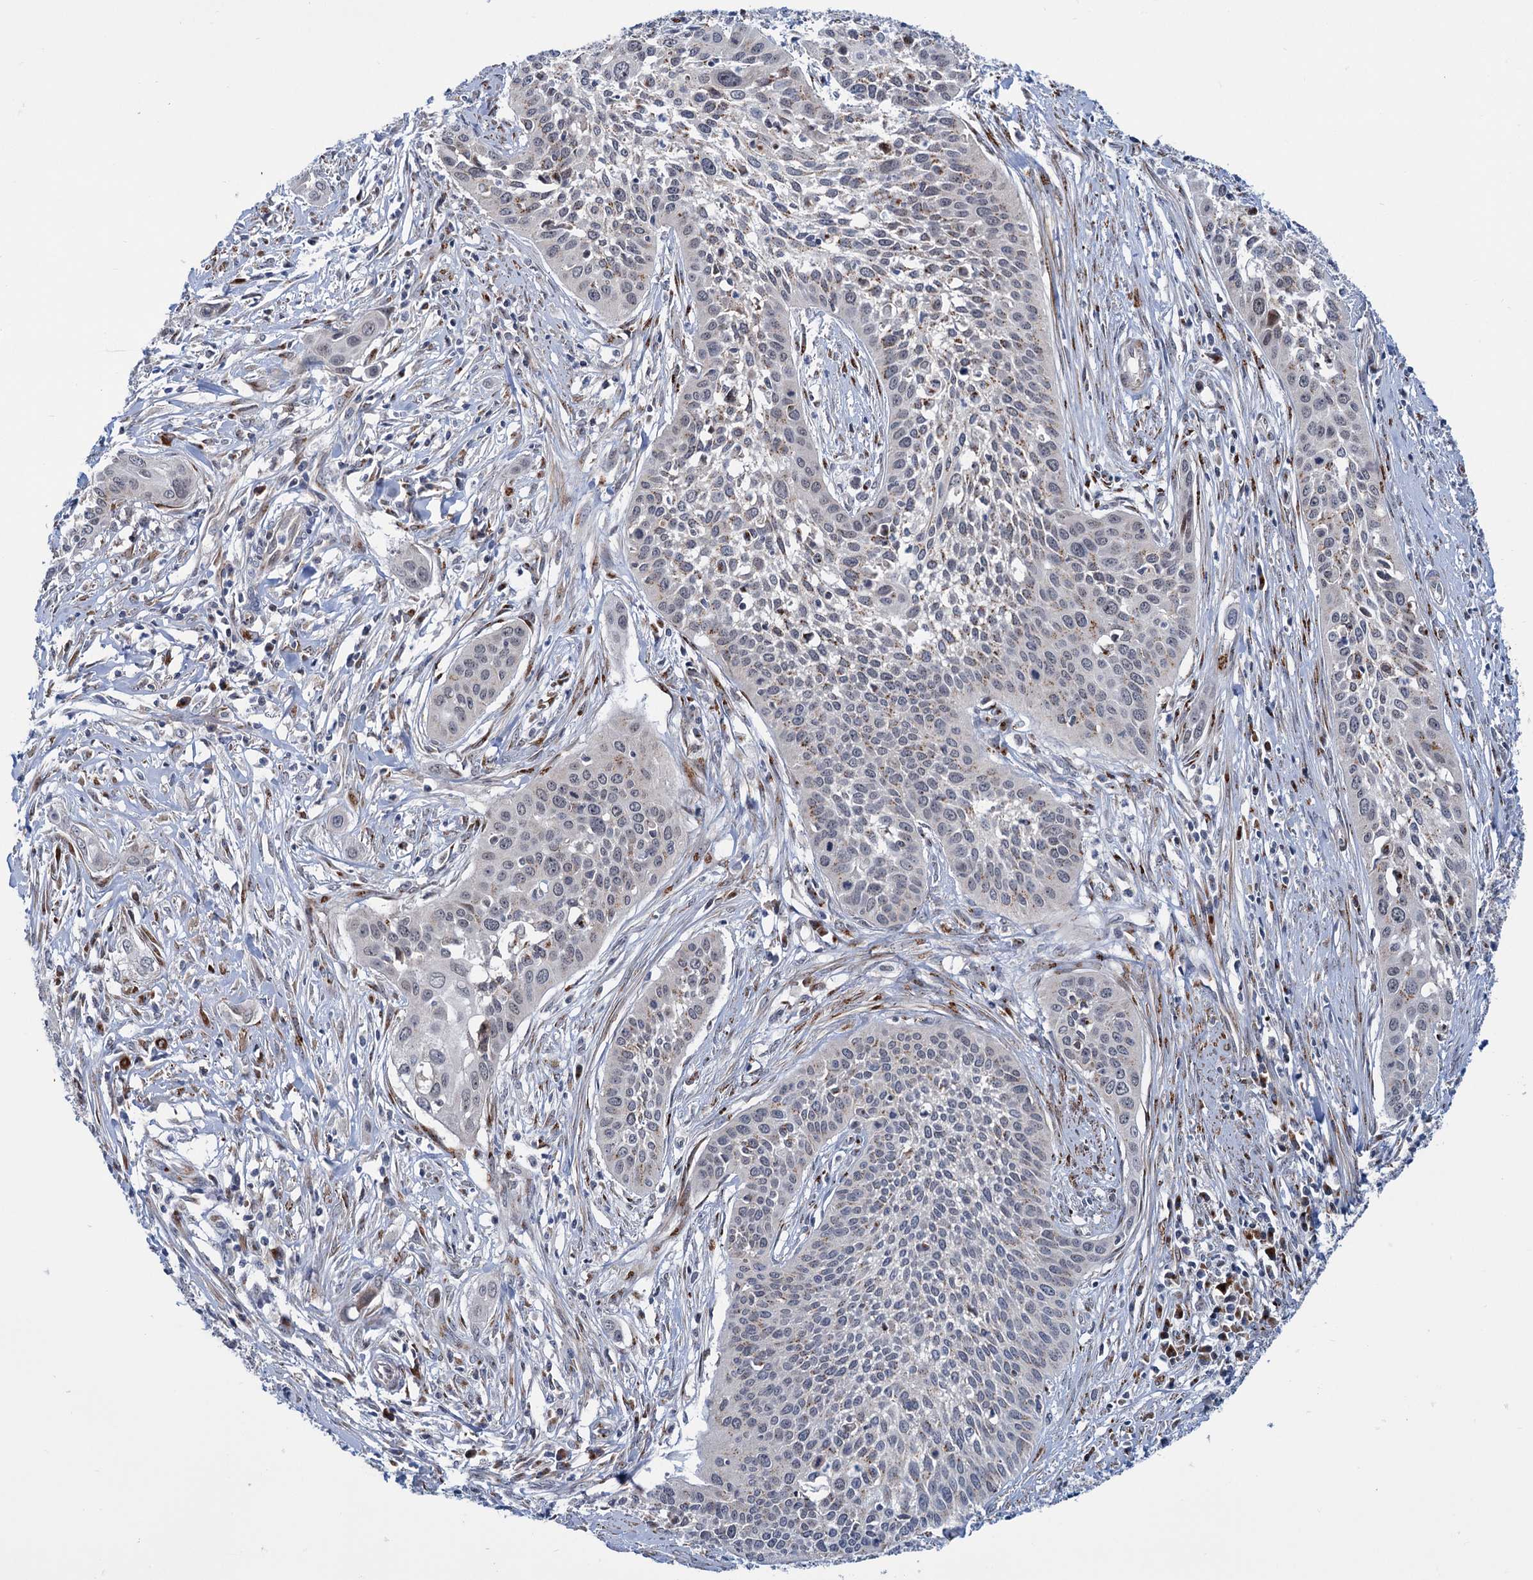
{"staining": {"intensity": "negative", "quantity": "none", "location": "none"}, "tissue": "cervical cancer", "cell_type": "Tumor cells", "image_type": "cancer", "snomed": [{"axis": "morphology", "description": "Squamous cell carcinoma, NOS"}, {"axis": "topography", "description": "Cervix"}], "caption": "Cervical cancer (squamous cell carcinoma) was stained to show a protein in brown. There is no significant expression in tumor cells.", "gene": "ELP4", "patient": {"sex": "female", "age": 34}}